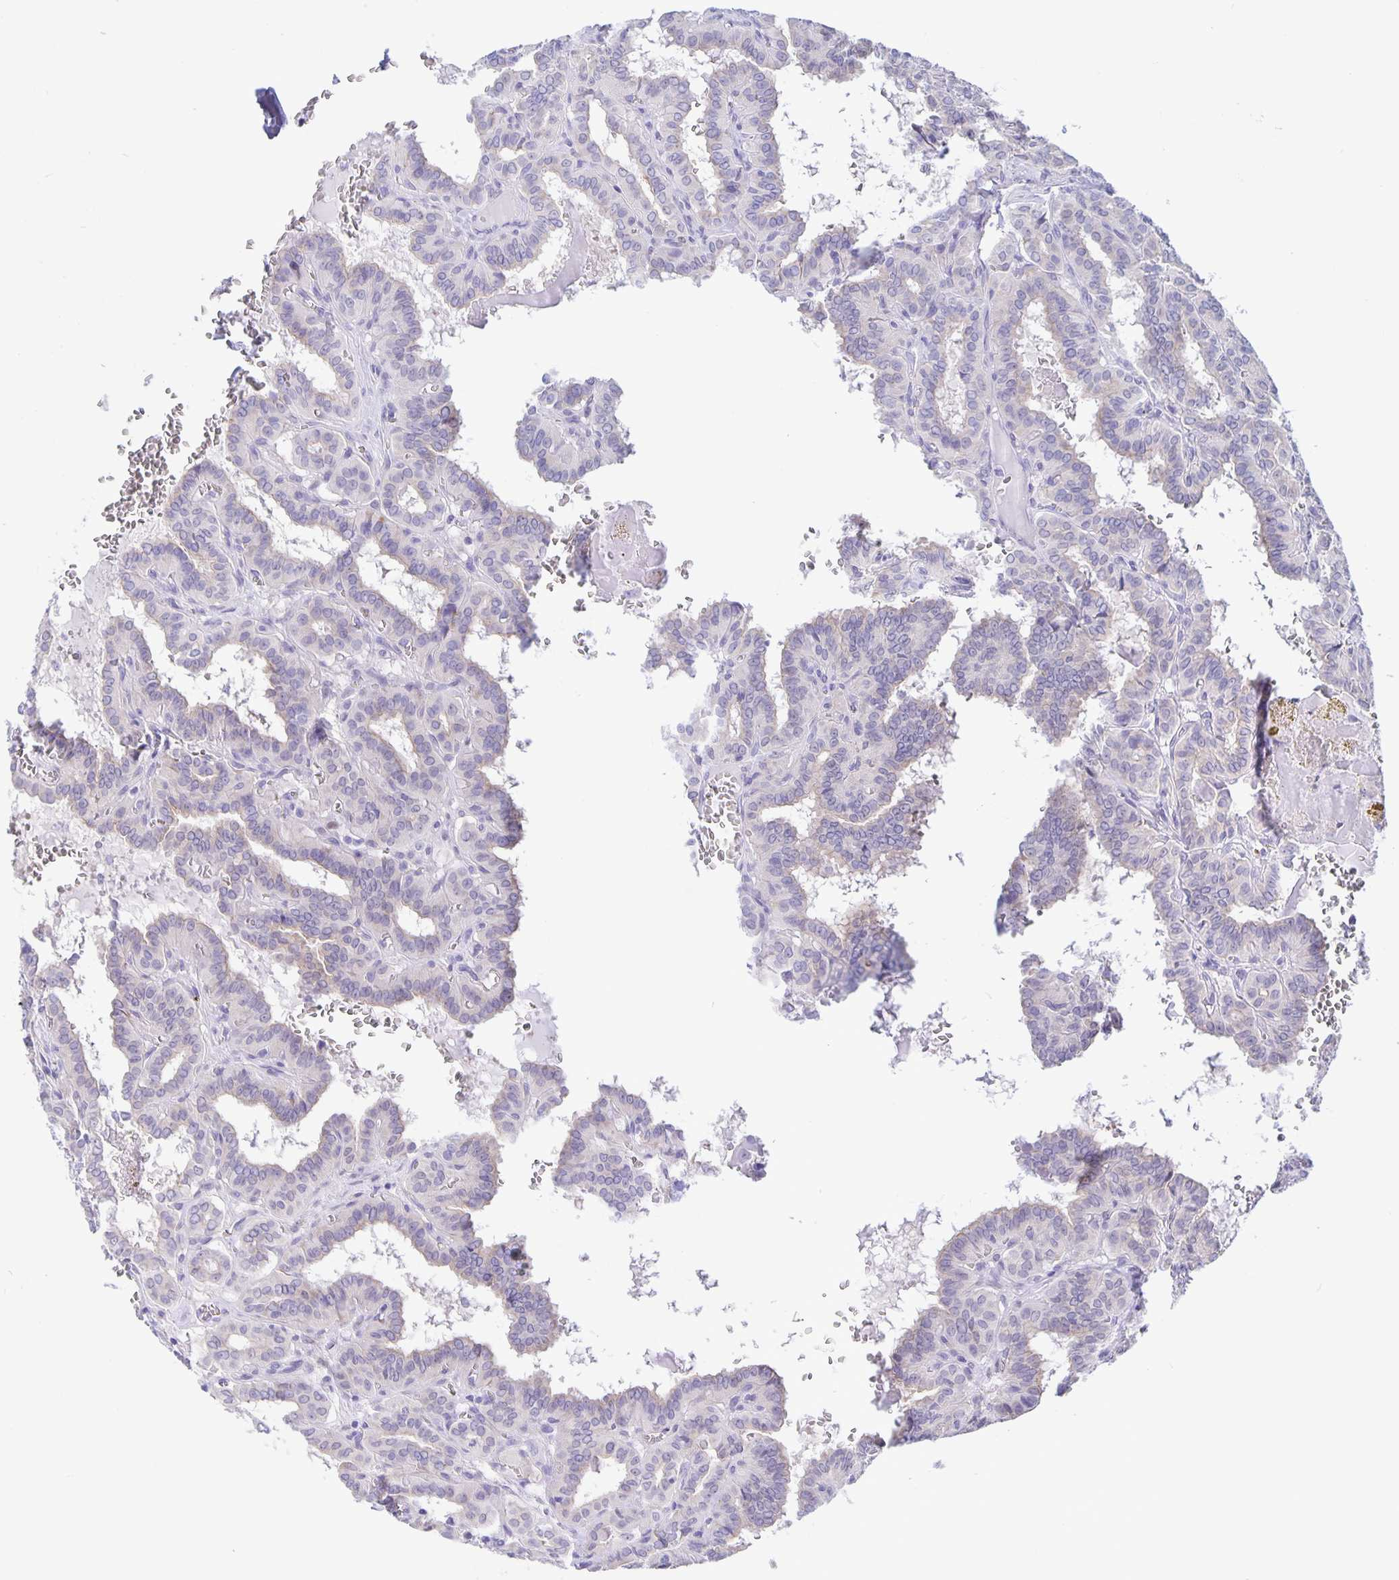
{"staining": {"intensity": "negative", "quantity": "none", "location": "none"}, "tissue": "thyroid cancer", "cell_type": "Tumor cells", "image_type": "cancer", "snomed": [{"axis": "morphology", "description": "Papillary adenocarcinoma, NOS"}, {"axis": "topography", "description": "Thyroid gland"}], "caption": "Thyroid cancer stained for a protein using IHC demonstrates no expression tumor cells.", "gene": "ERMN", "patient": {"sex": "female", "age": 21}}